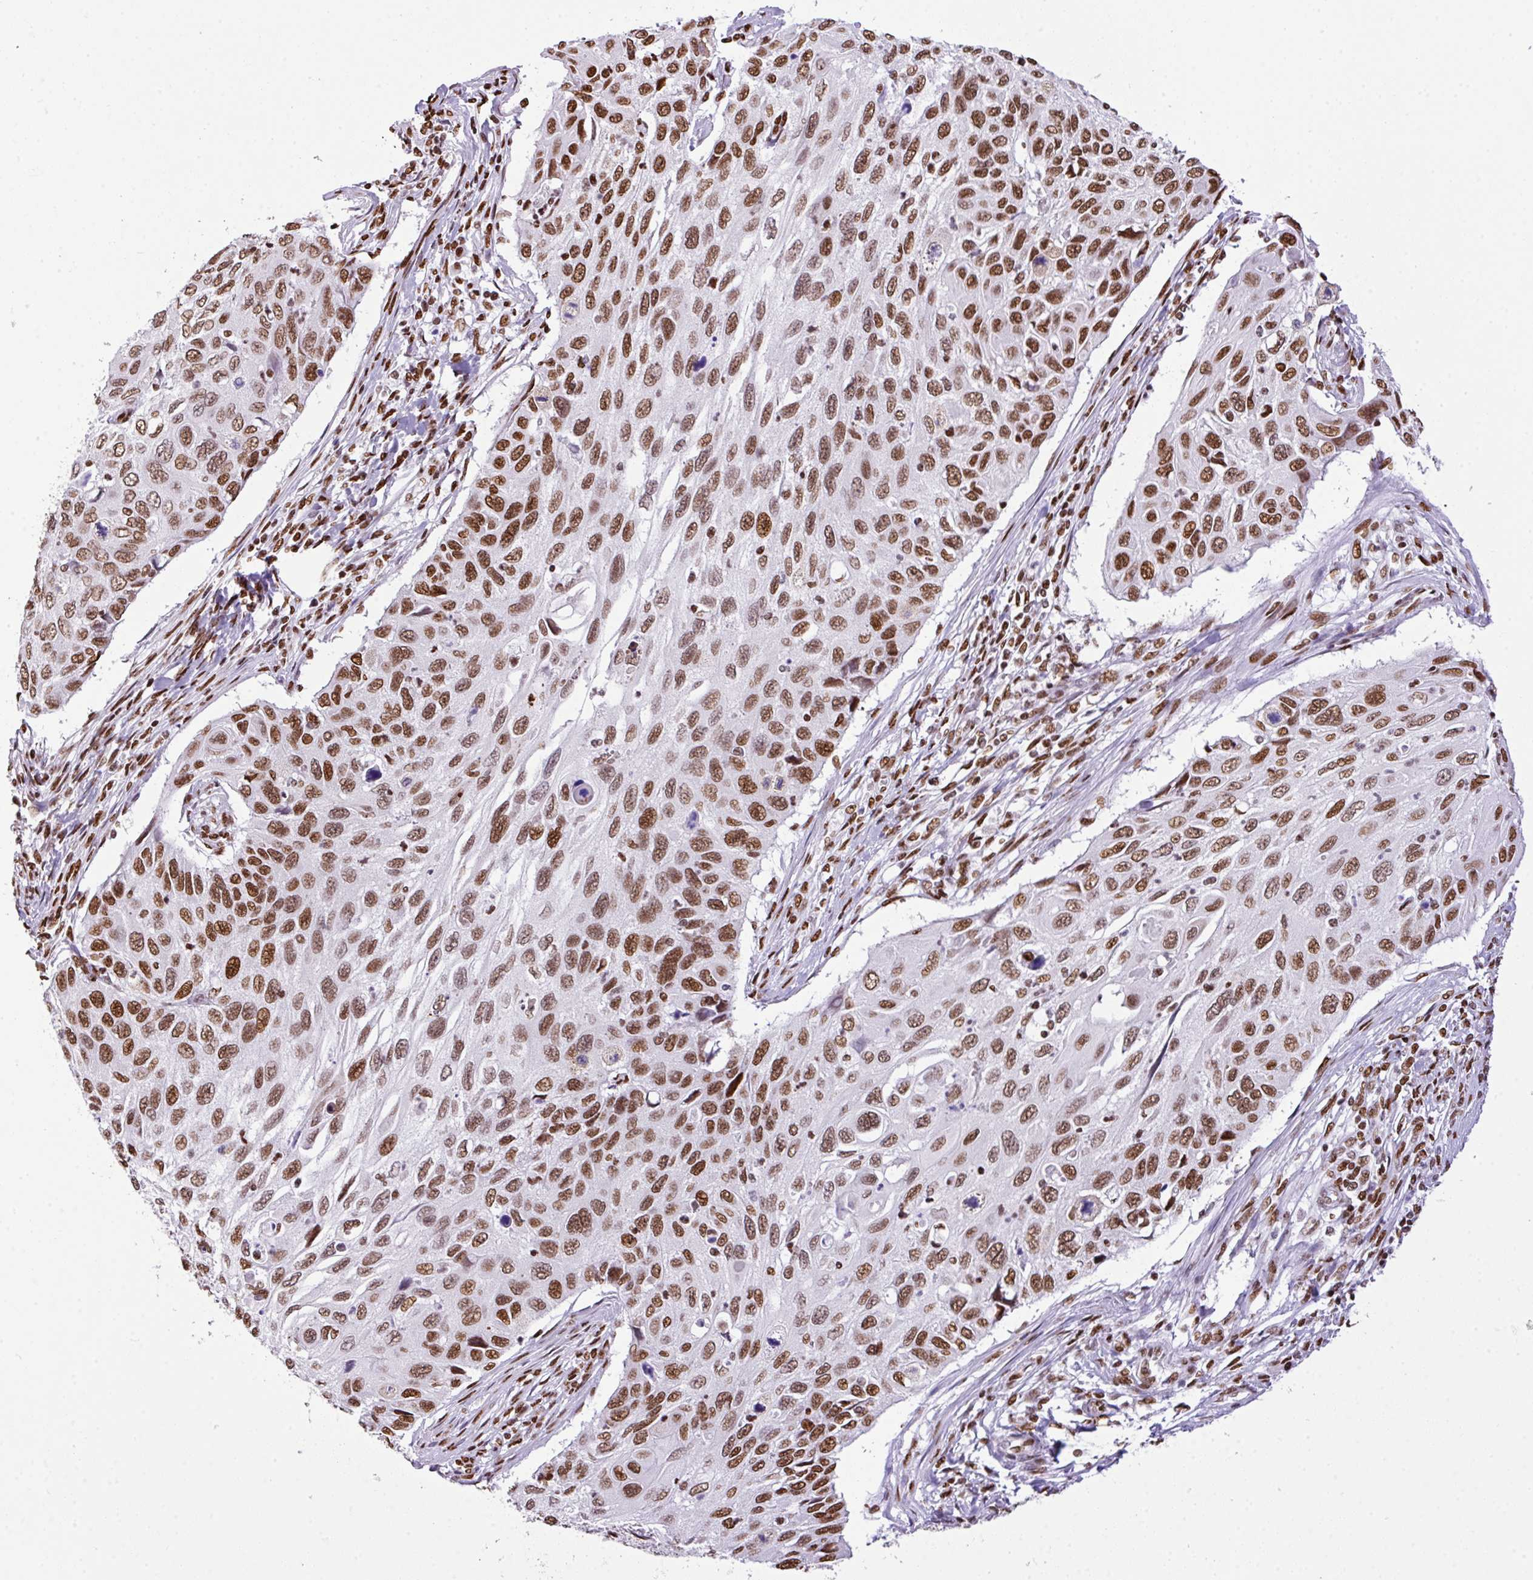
{"staining": {"intensity": "moderate", "quantity": ">75%", "location": "nuclear"}, "tissue": "cervical cancer", "cell_type": "Tumor cells", "image_type": "cancer", "snomed": [{"axis": "morphology", "description": "Squamous cell carcinoma, NOS"}, {"axis": "topography", "description": "Cervix"}], "caption": "Human cervical cancer (squamous cell carcinoma) stained with a protein marker displays moderate staining in tumor cells.", "gene": "RARG", "patient": {"sex": "female", "age": 70}}